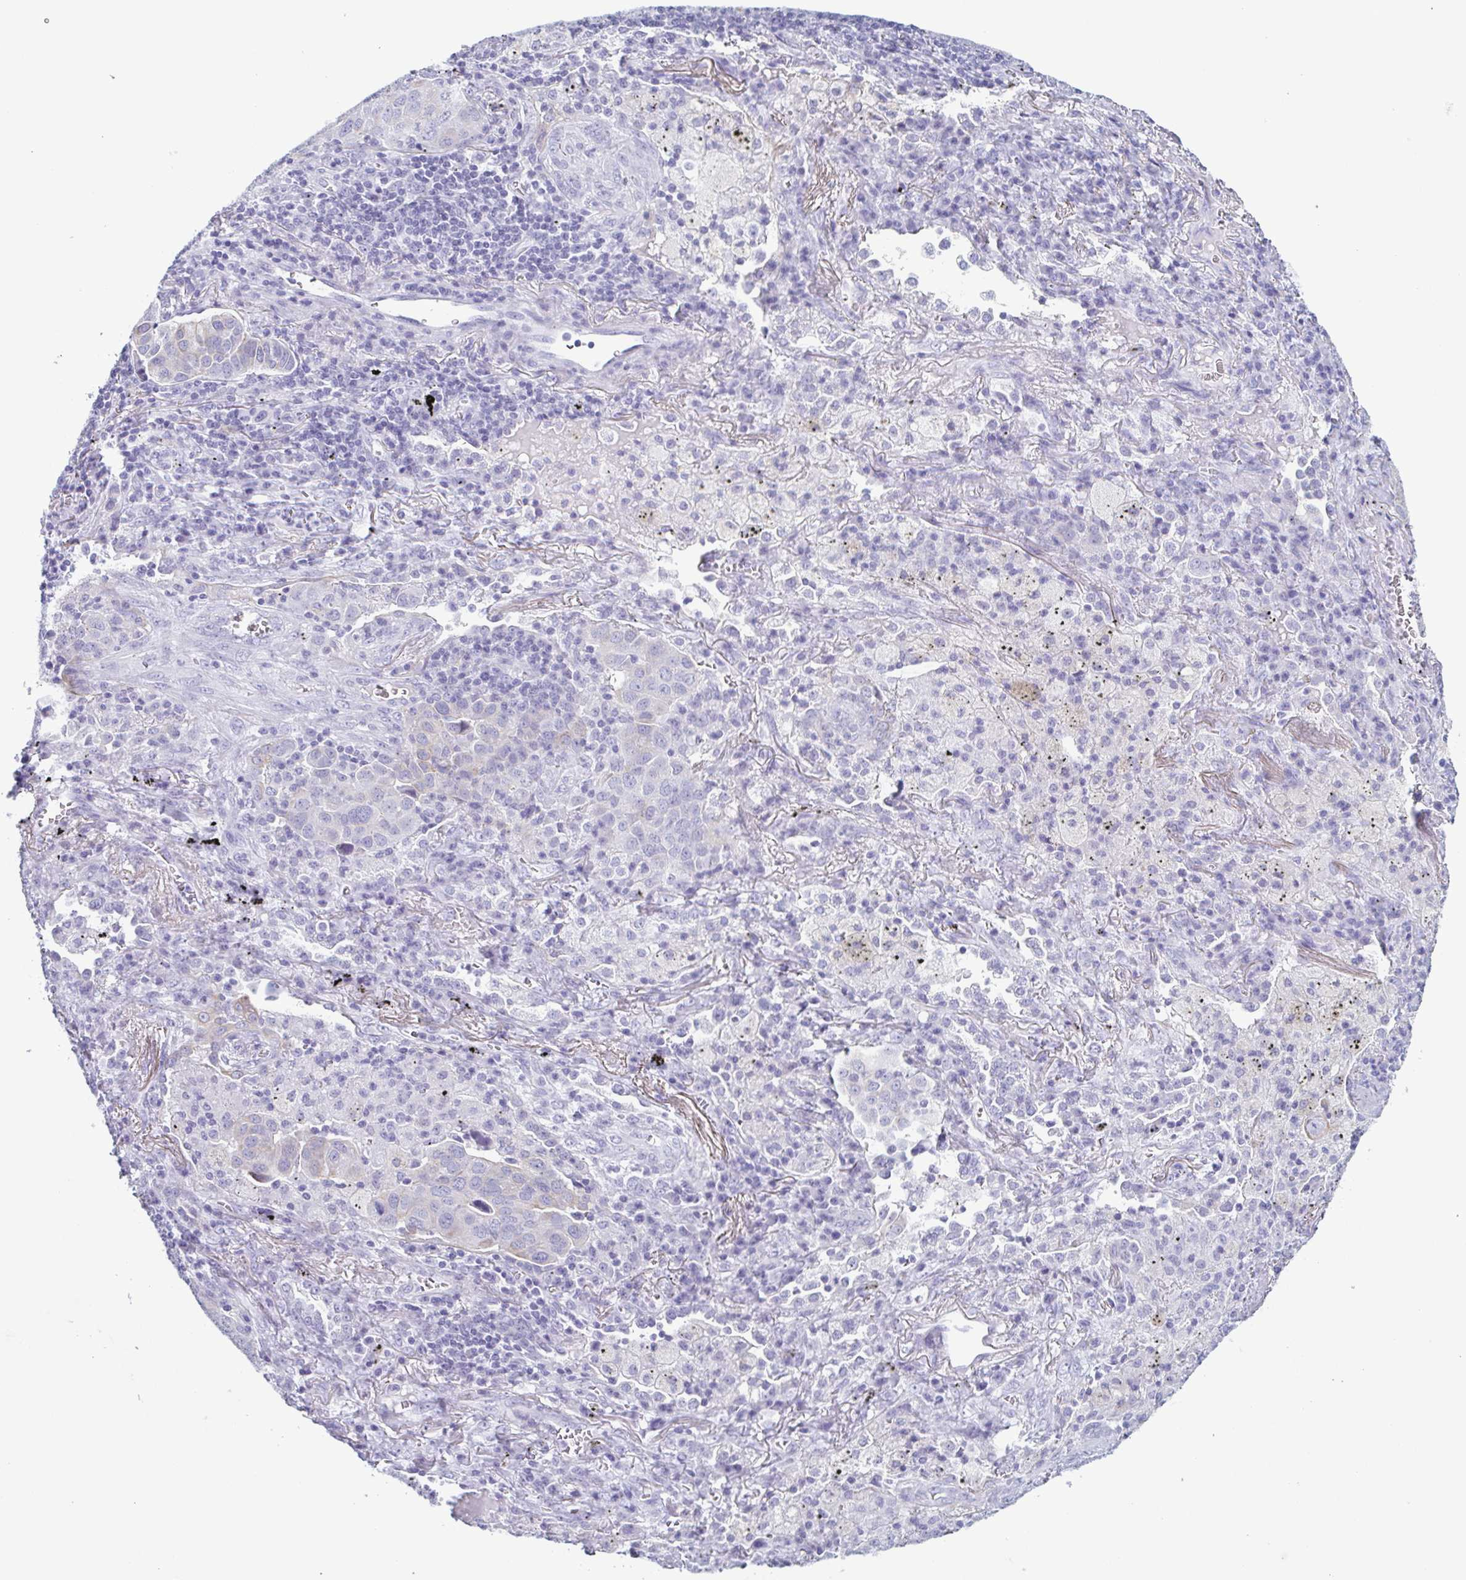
{"staining": {"intensity": "negative", "quantity": "none", "location": "none"}, "tissue": "lung cancer", "cell_type": "Tumor cells", "image_type": "cancer", "snomed": [{"axis": "morphology", "description": "Adenocarcinoma, NOS"}, {"axis": "morphology", "description": "Adenocarcinoma, metastatic, NOS"}, {"axis": "topography", "description": "Lymph node"}, {"axis": "topography", "description": "Lung"}], "caption": "Protein analysis of adenocarcinoma (lung) demonstrates no significant staining in tumor cells.", "gene": "KRT10", "patient": {"sex": "female", "age": 65}}